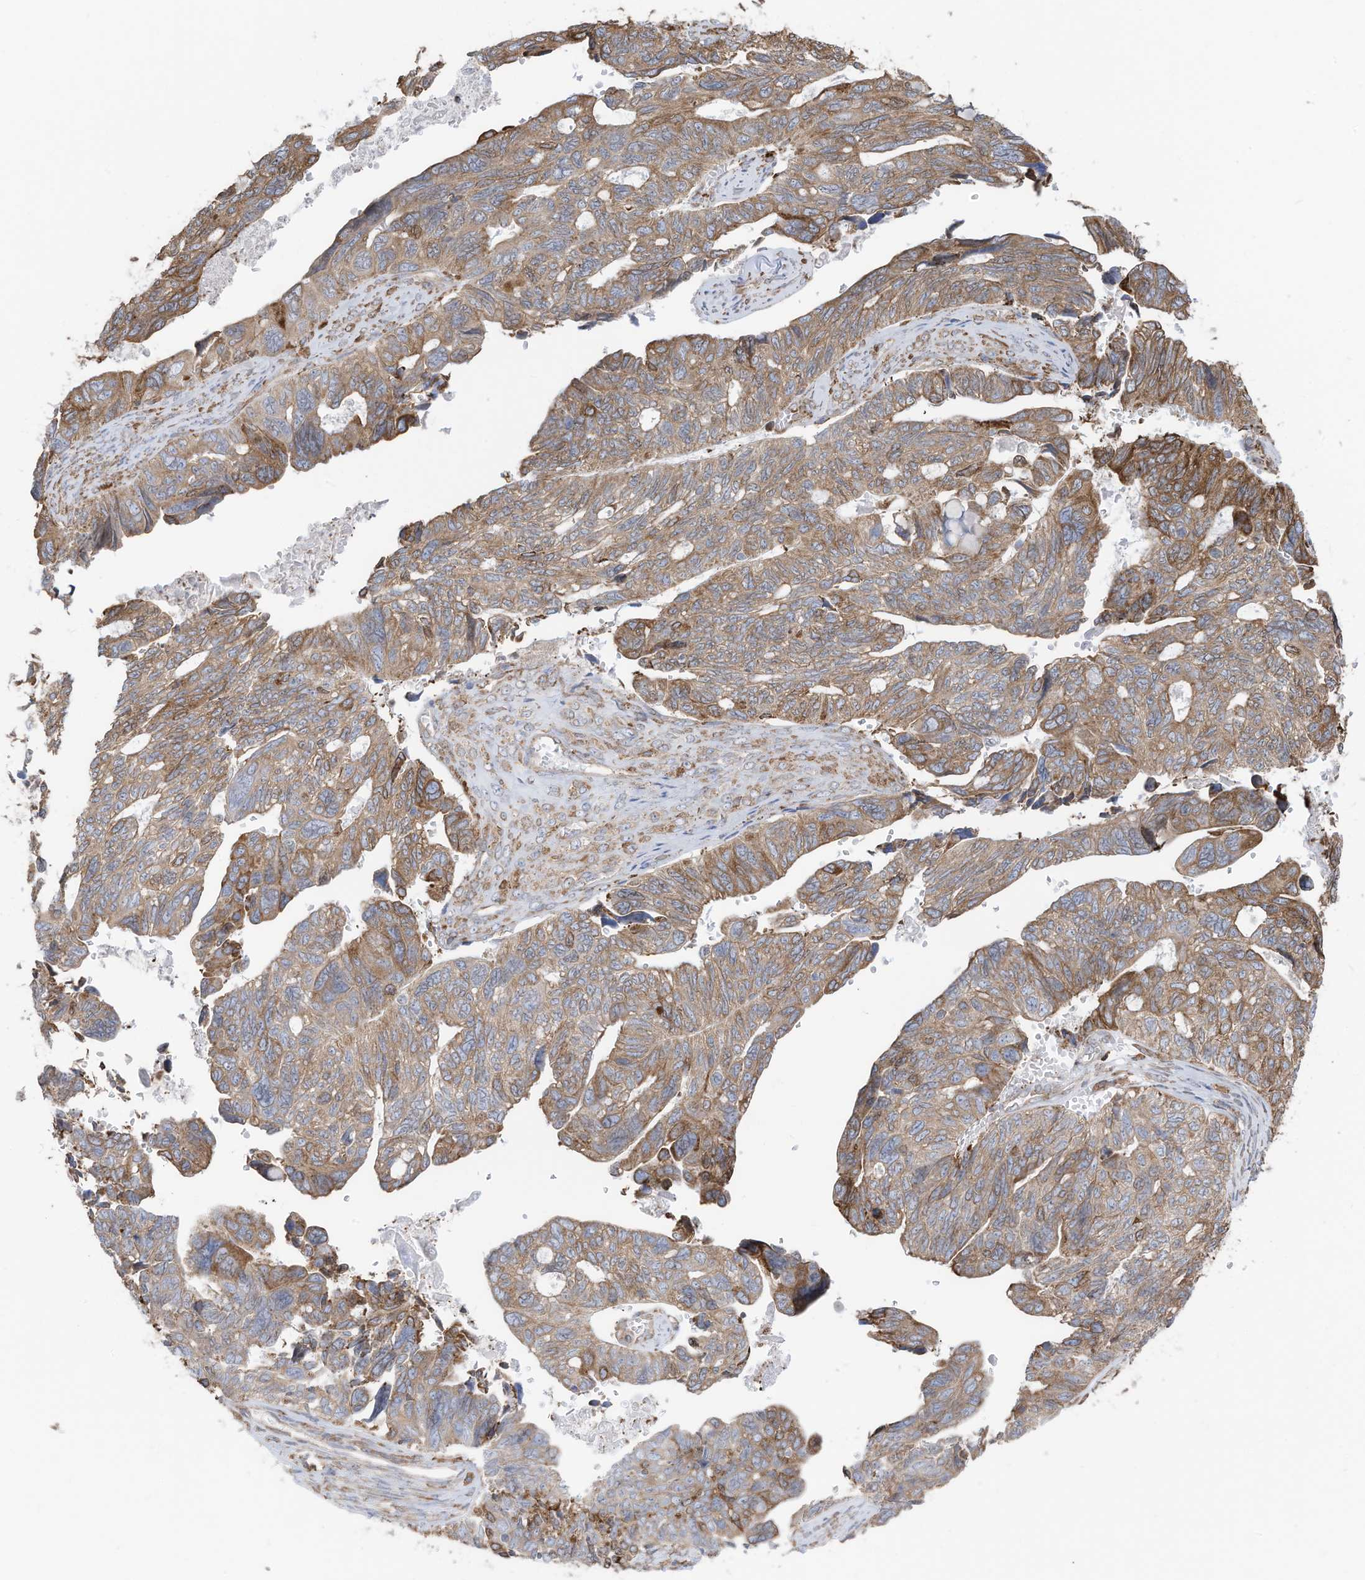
{"staining": {"intensity": "moderate", "quantity": "25%-75%", "location": "cytoplasmic/membranous"}, "tissue": "ovarian cancer", "cell_type": "Tumor cells", "image_type": "cancer", "snomed": [{"axis": "morphology", "description": "Cystadenocarcinoma, serous, NOS"}, {"axis": "topography", "description": "Ovary"}], "caption": "Tumor cells demonstrate medium levels of moderate cytoplasmic/membranous staining in approximately 25%-75% of cells in serous cystadenocarcinoma (ovarian).", "gene": "ZNF354C", "patient": {"sex": "female", "age": 79}}